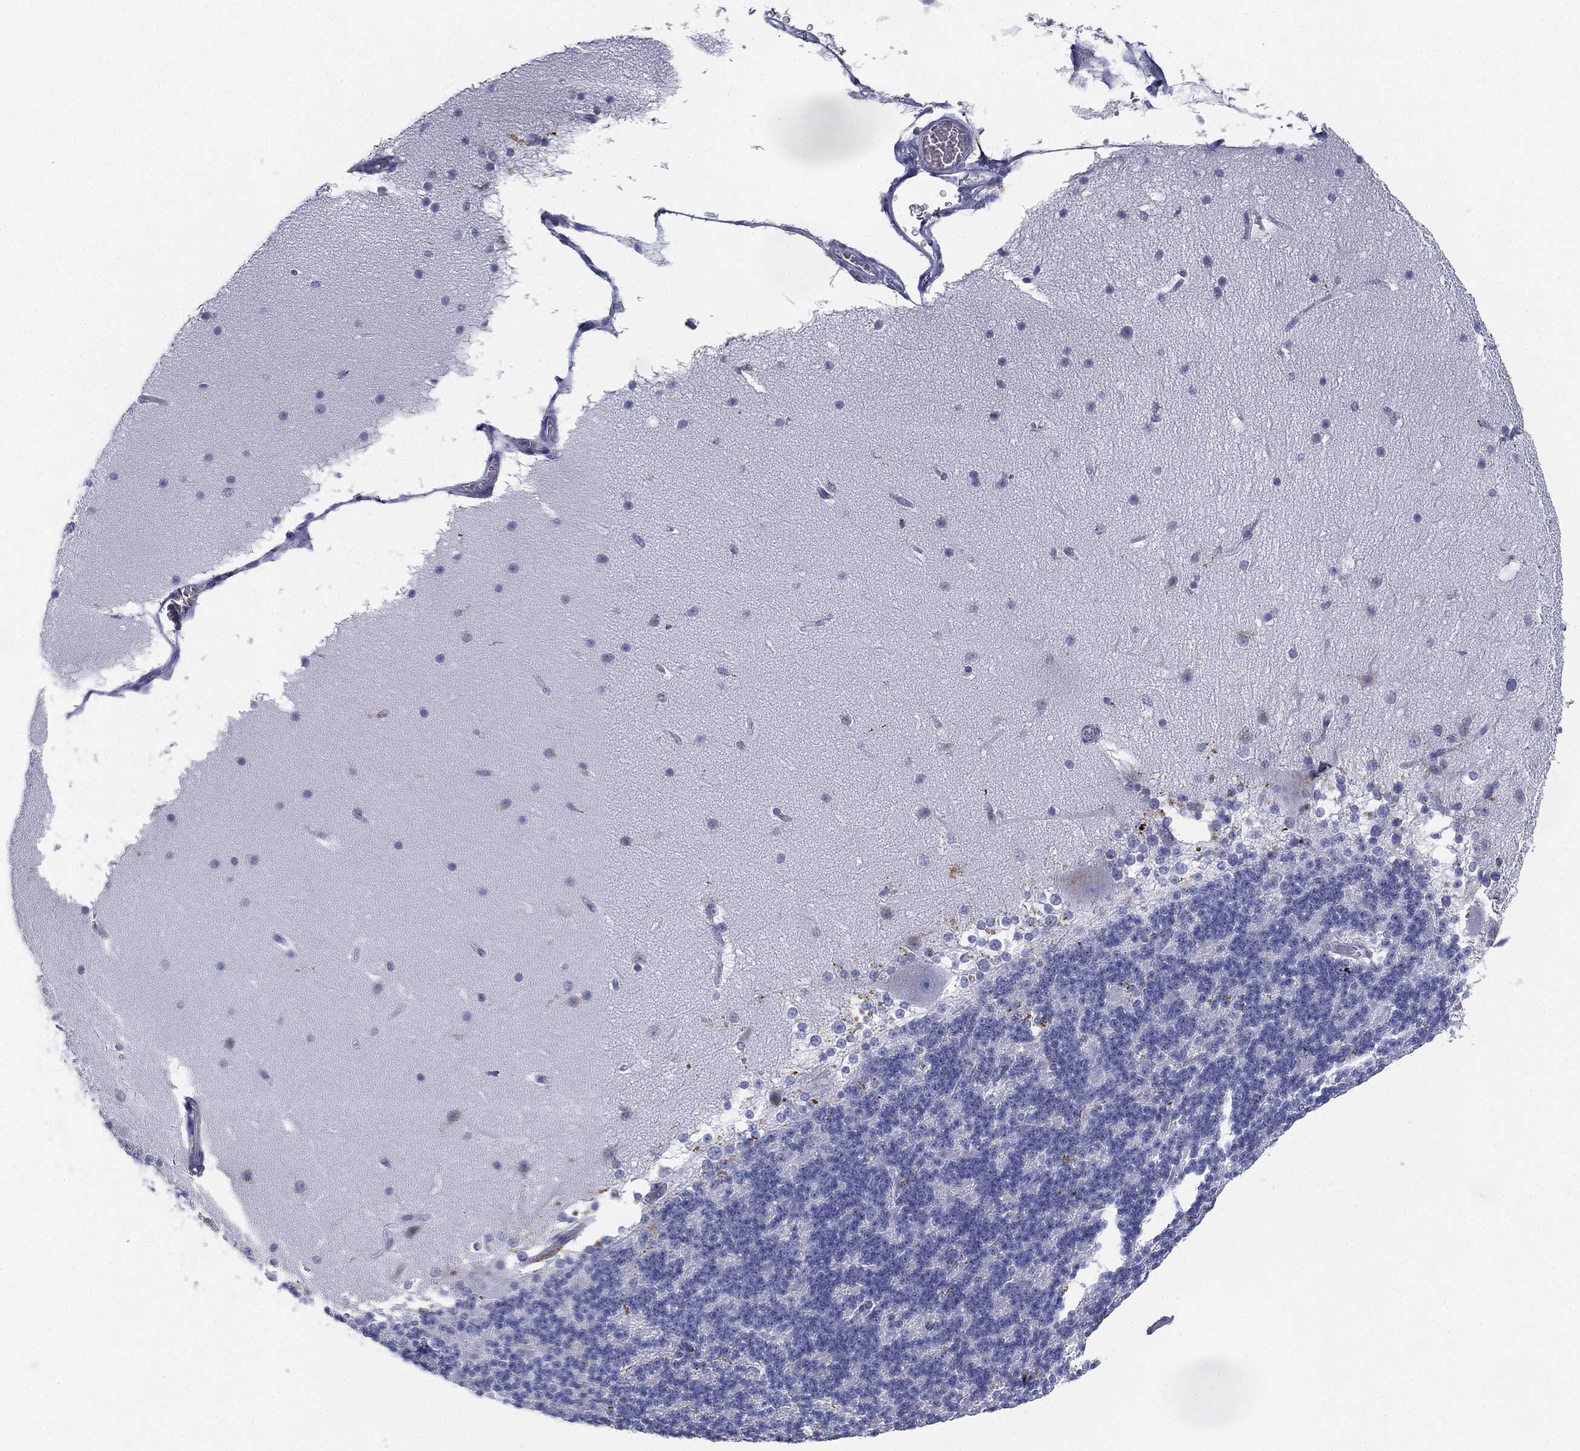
{"staining": {"intensity": "negative", "quantity": "none", "location": "none"}, "tissue": "cerebellum", "cell_type": "Cells in granular layer", "image_type": "normal", "snomed": [{"axis": "morphology", "description": "Normal tissue, NOS"}, {"axis": "topography", "description": "Cerebellum"}], "caption": "Benign cerebellum was stained to show a protein in brown. There is no significant expression in cells in granular layer. (Stains: DAB immunohistochemistry (IHC) with hematoxylin counter stain, Microscopy: brightfield microscopy at high magnification).", "gene": "NPC2", "patient": {"sex": "female", "age": 19}}